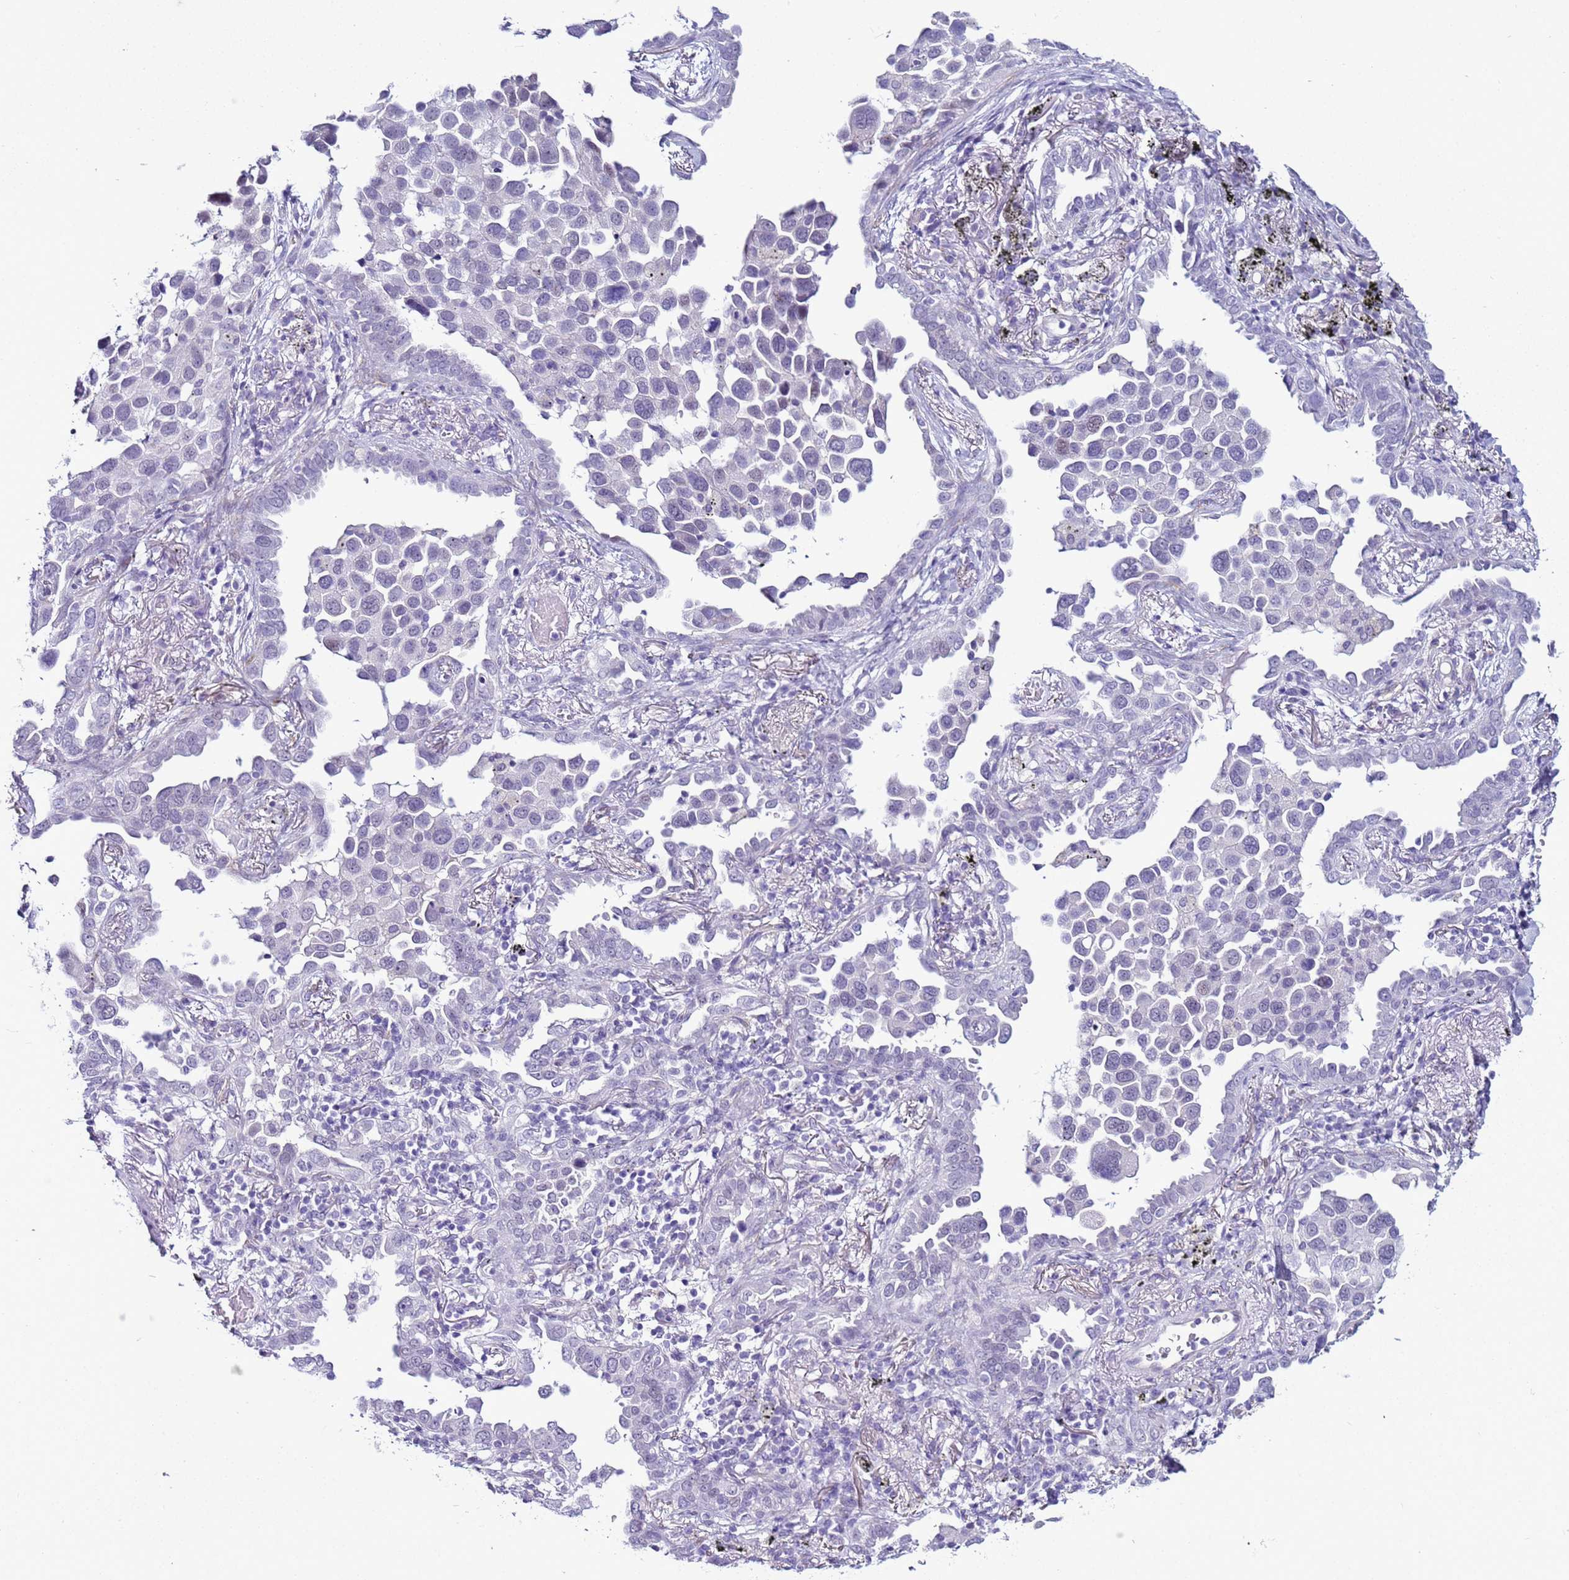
{"staining": {"intensity": "negative", "quantity": "none", "location": "none"}, "tissue": "lung cancer", "cell_type": "Tumor cells", "image_type": "cancer", "snomed": [{"axis": "morphology", "description": "Adenocarcinoma, NOS"}, {"axis": "topography", "description": "Lung"}], "caption": "High magnification brightfield microscopy of lung cancer stained with DAB (brown) and counterstained with hematoxylin (blue): tumor cells show no significant staining.", "gene": "LRRC10B", "patient": {"sex": "male", "age": 67}}